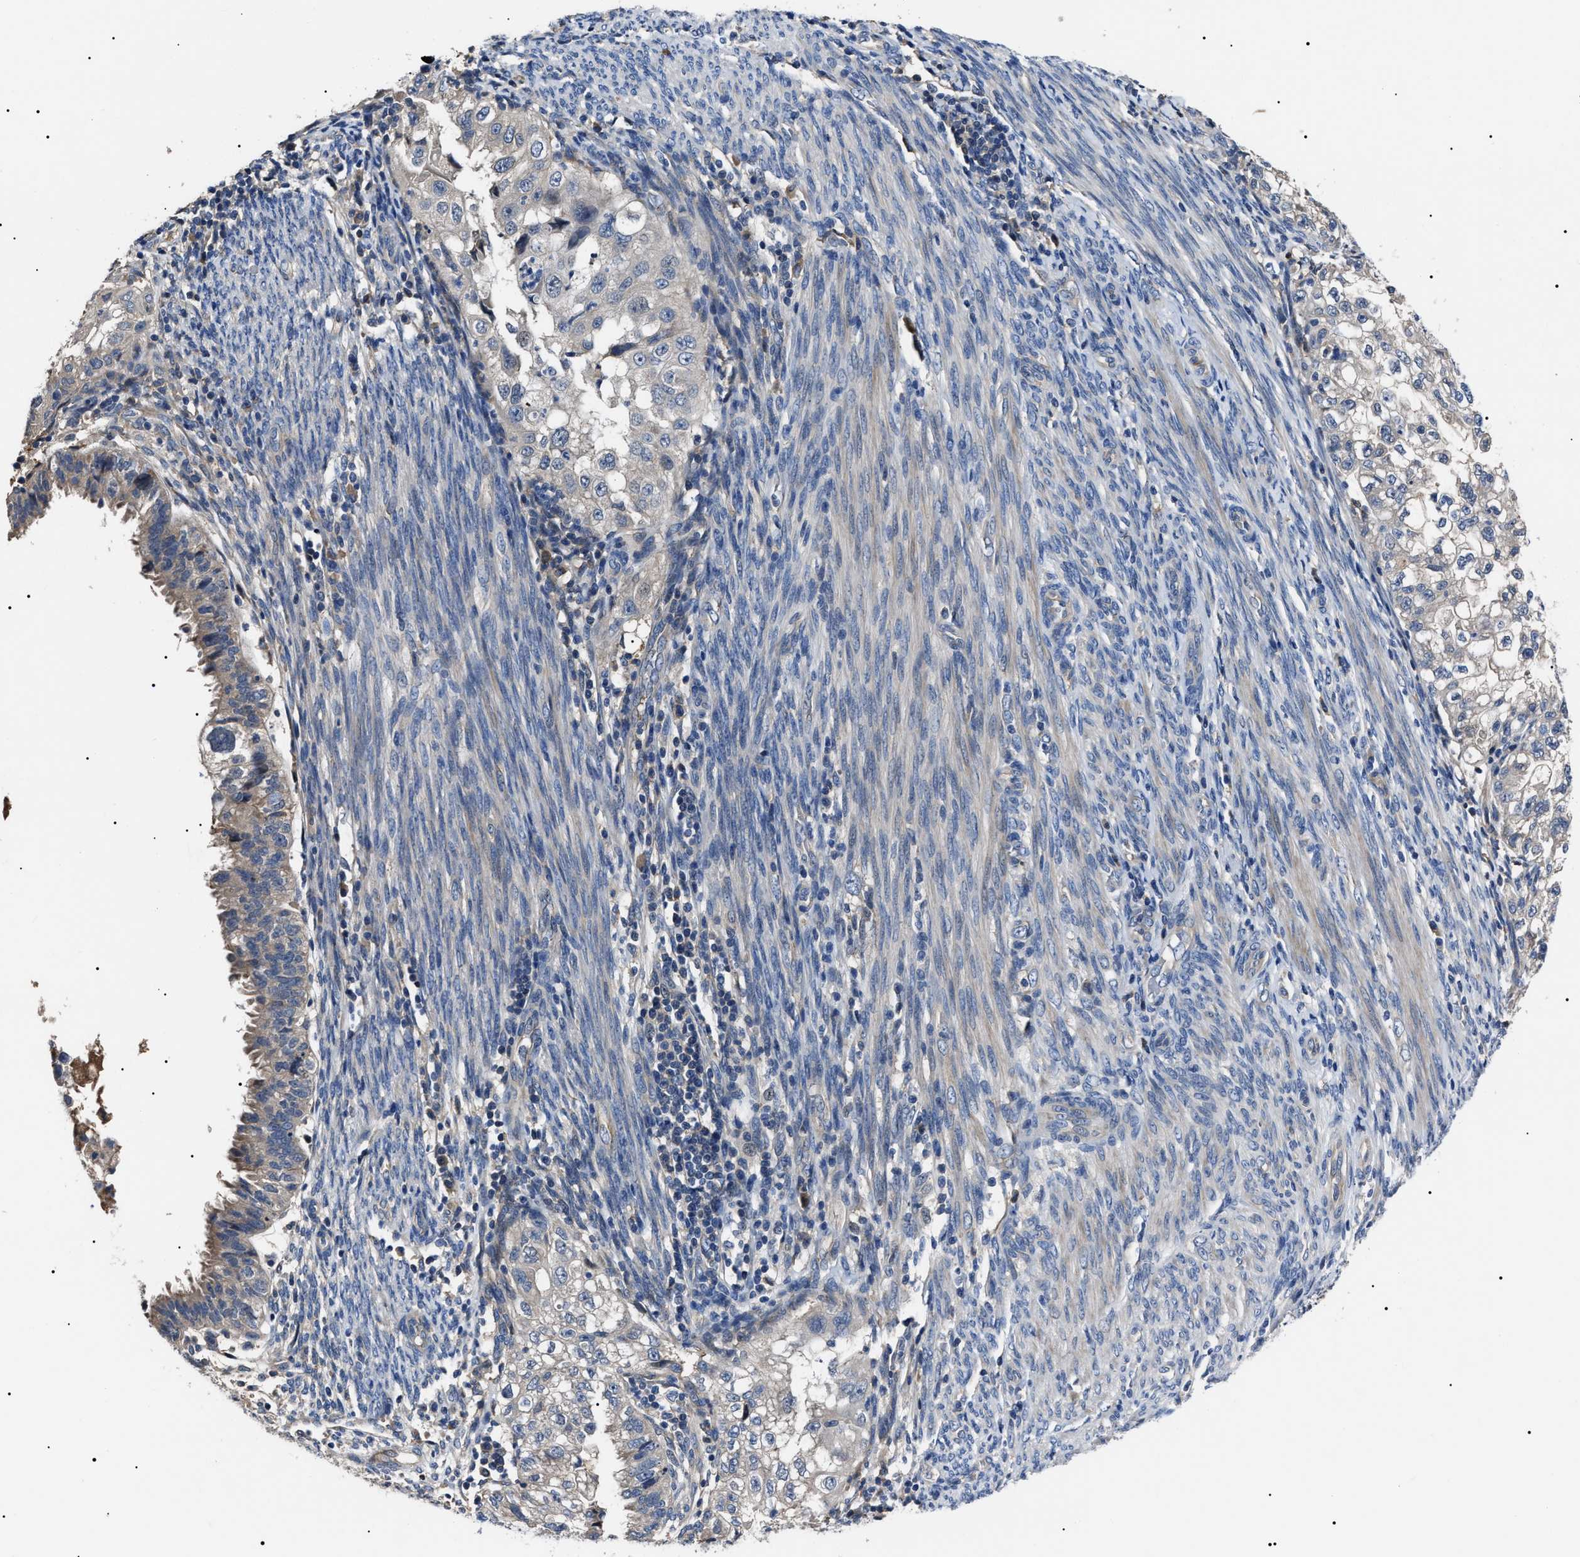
{"staining": {"intensity": "negative", "quantity": "none", "location": "none"}, "tissue": "endometrial cancer", "cell_type": "Tumor cells", "image_type": "cancer", "snomed": [{"axis": "morphology", "description": "Adenocarcinoma, NOS"}, {"axis": "topography", "description": "Endometrium"}], "caption": "This micrograph is of endometrial cancer (adenocarcinoma) stained with immunohistochemistry (IHC) to label a protein in brown with the nuclei are counter-stained blue. There is no staining in tumor cells.", "gene": "IFT81", "patient": {"sex": "female", "age": 85}}